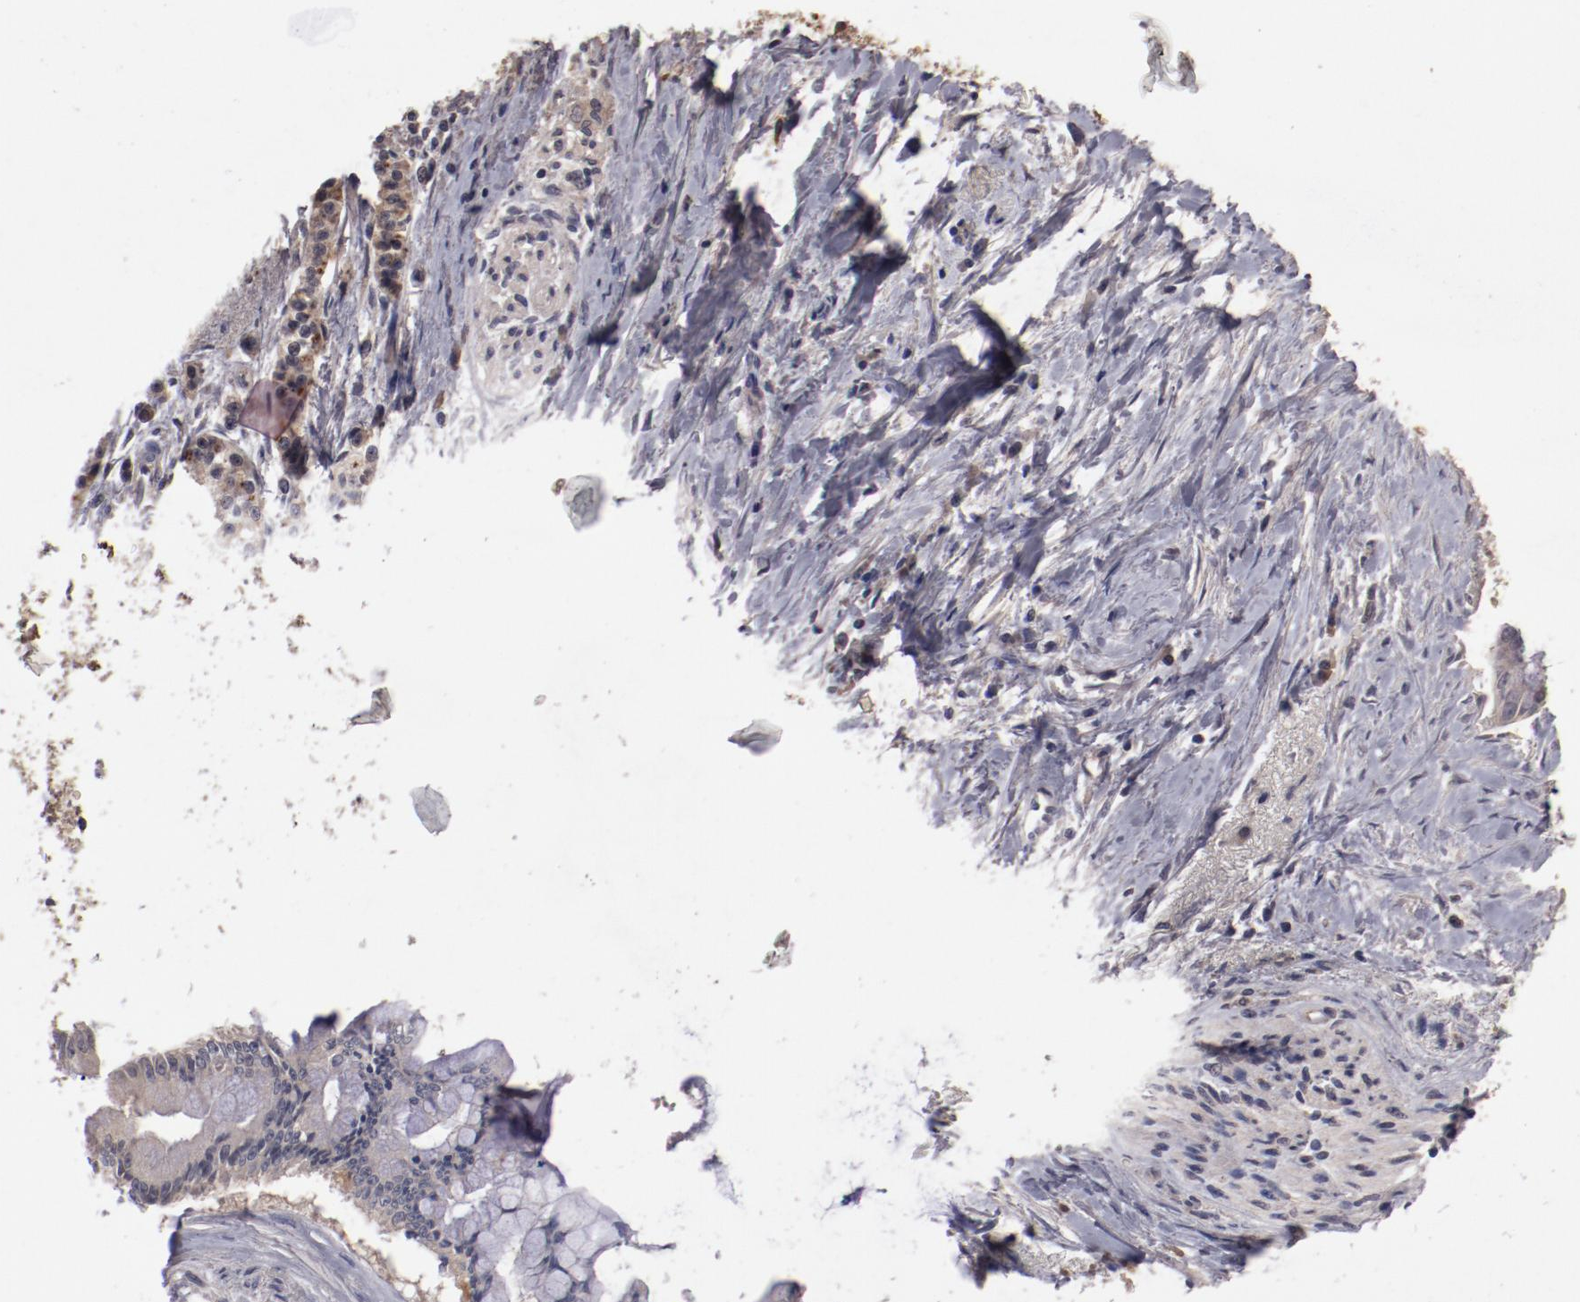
{"staining": {"intensity": "moderate", "quantity": "25%-75%", "location": "cytoplasmic/membranous"}, "tissue": "pancreatic cancer", "cell_type": "Tumor cells", "image_type": "cancer", "snomed": [{"axis": "morphology", "description": "Adenocarcinoma, NOS"}, {"axis": "topography", "description": "Pancreas"}], "caption": "Immunohistochemical staining of human pancreatic adenocarcinoma exhibits medium levels of moderate cytoplasmic/membranous positivity in approximately 25%-75% of tumor cells.", "gene": "CP", "patient": {"sex": "male", "age": 59}}